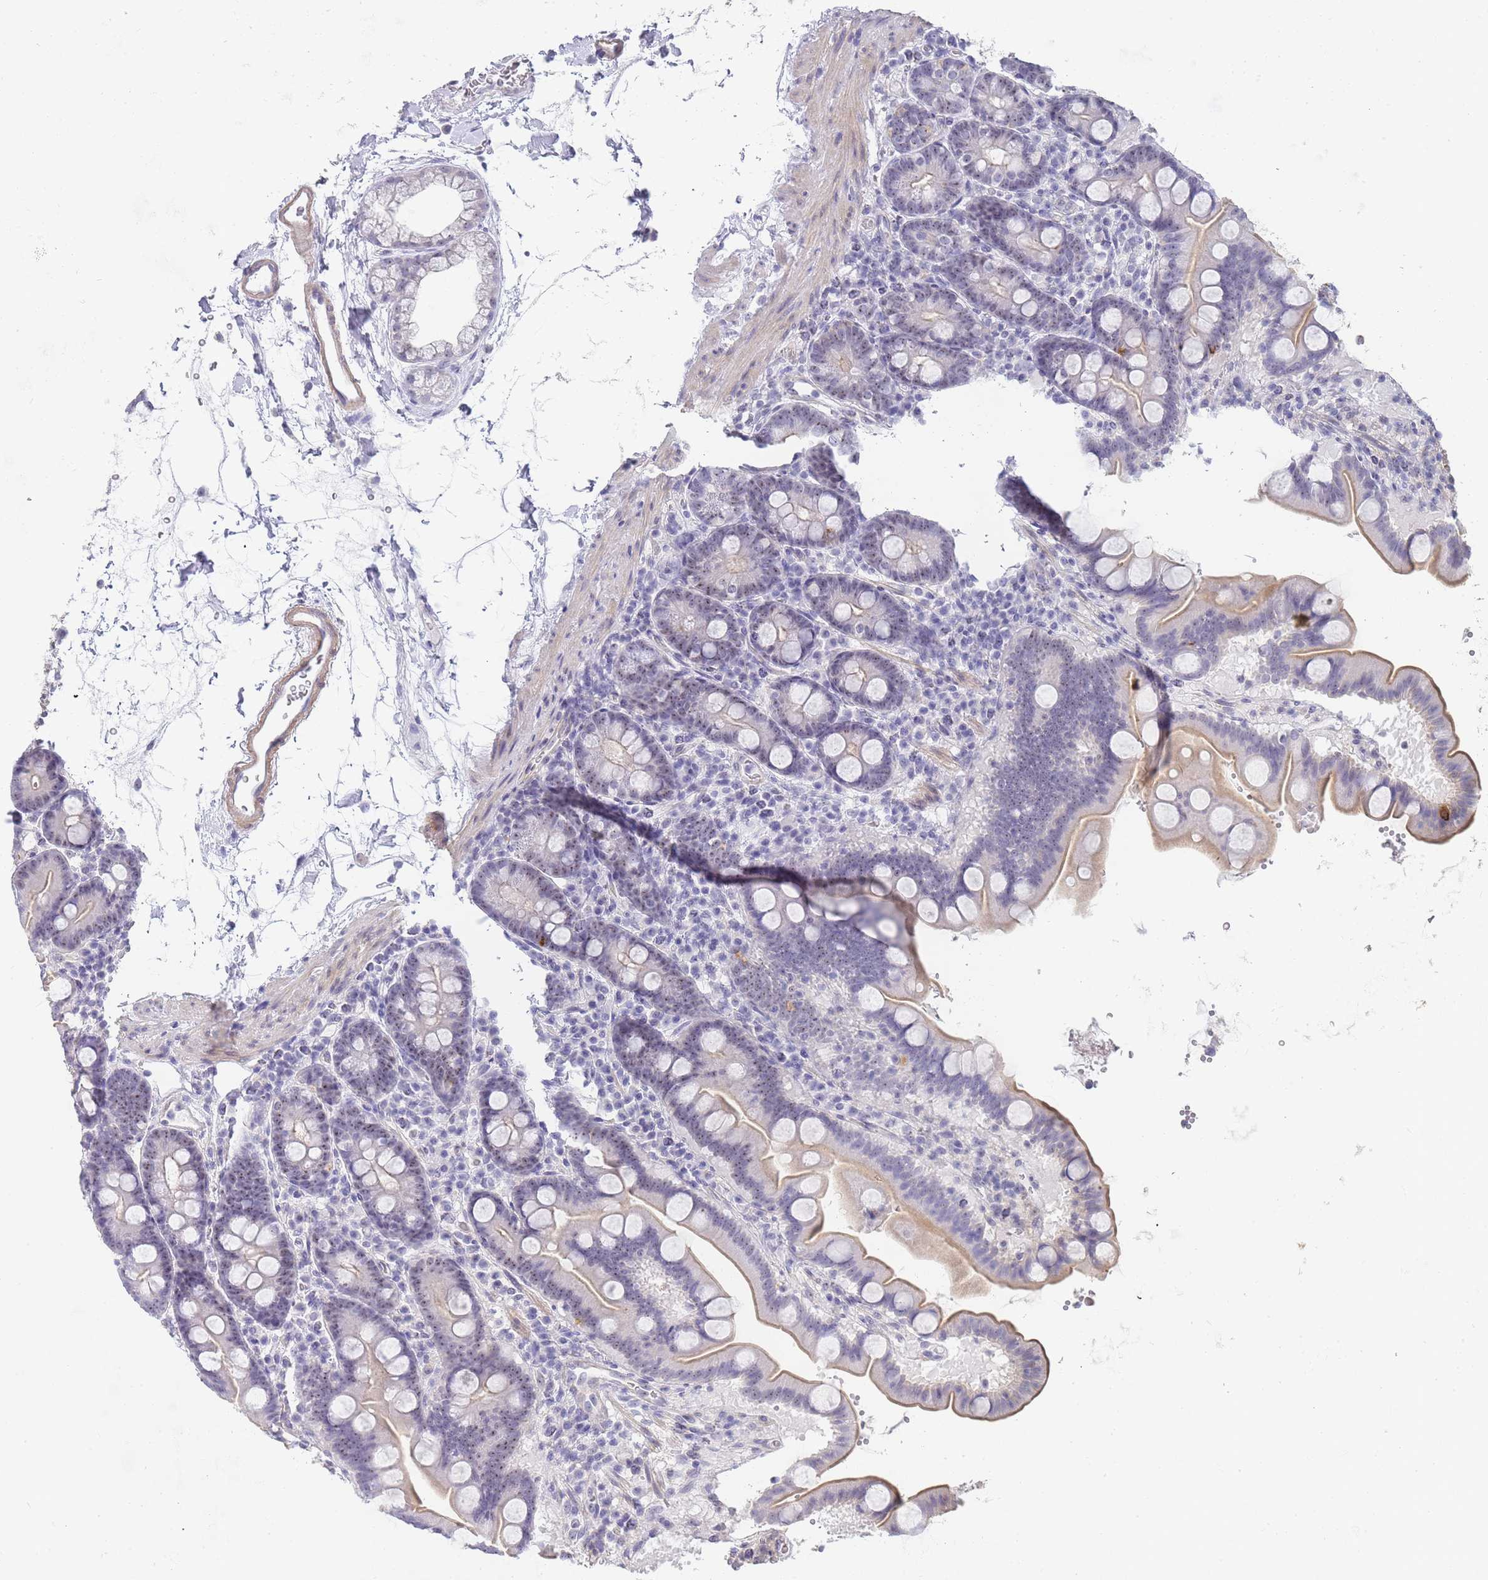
{"staining": {"intensity": "weak", "quantity": "25%-75%", "location": "cytoplasmic/membranous,nuclear"}, "tissue": "duodenum", "cell_type": "Glandular cells", "image_type": "normal", "snomed": [{"axis": "morphology", "description": "Normal tissue, NOS"}, {"axis": "topography", "description": "Duodenum"}], "caption": "Human duodenum stained with a brown dye displays weak cytoplasmic/membranous,nuclear positive positivity in about 25%-75% of glandular cells.", "gene": "NOP14", "patient": {"sex": "male", "age": 54}}